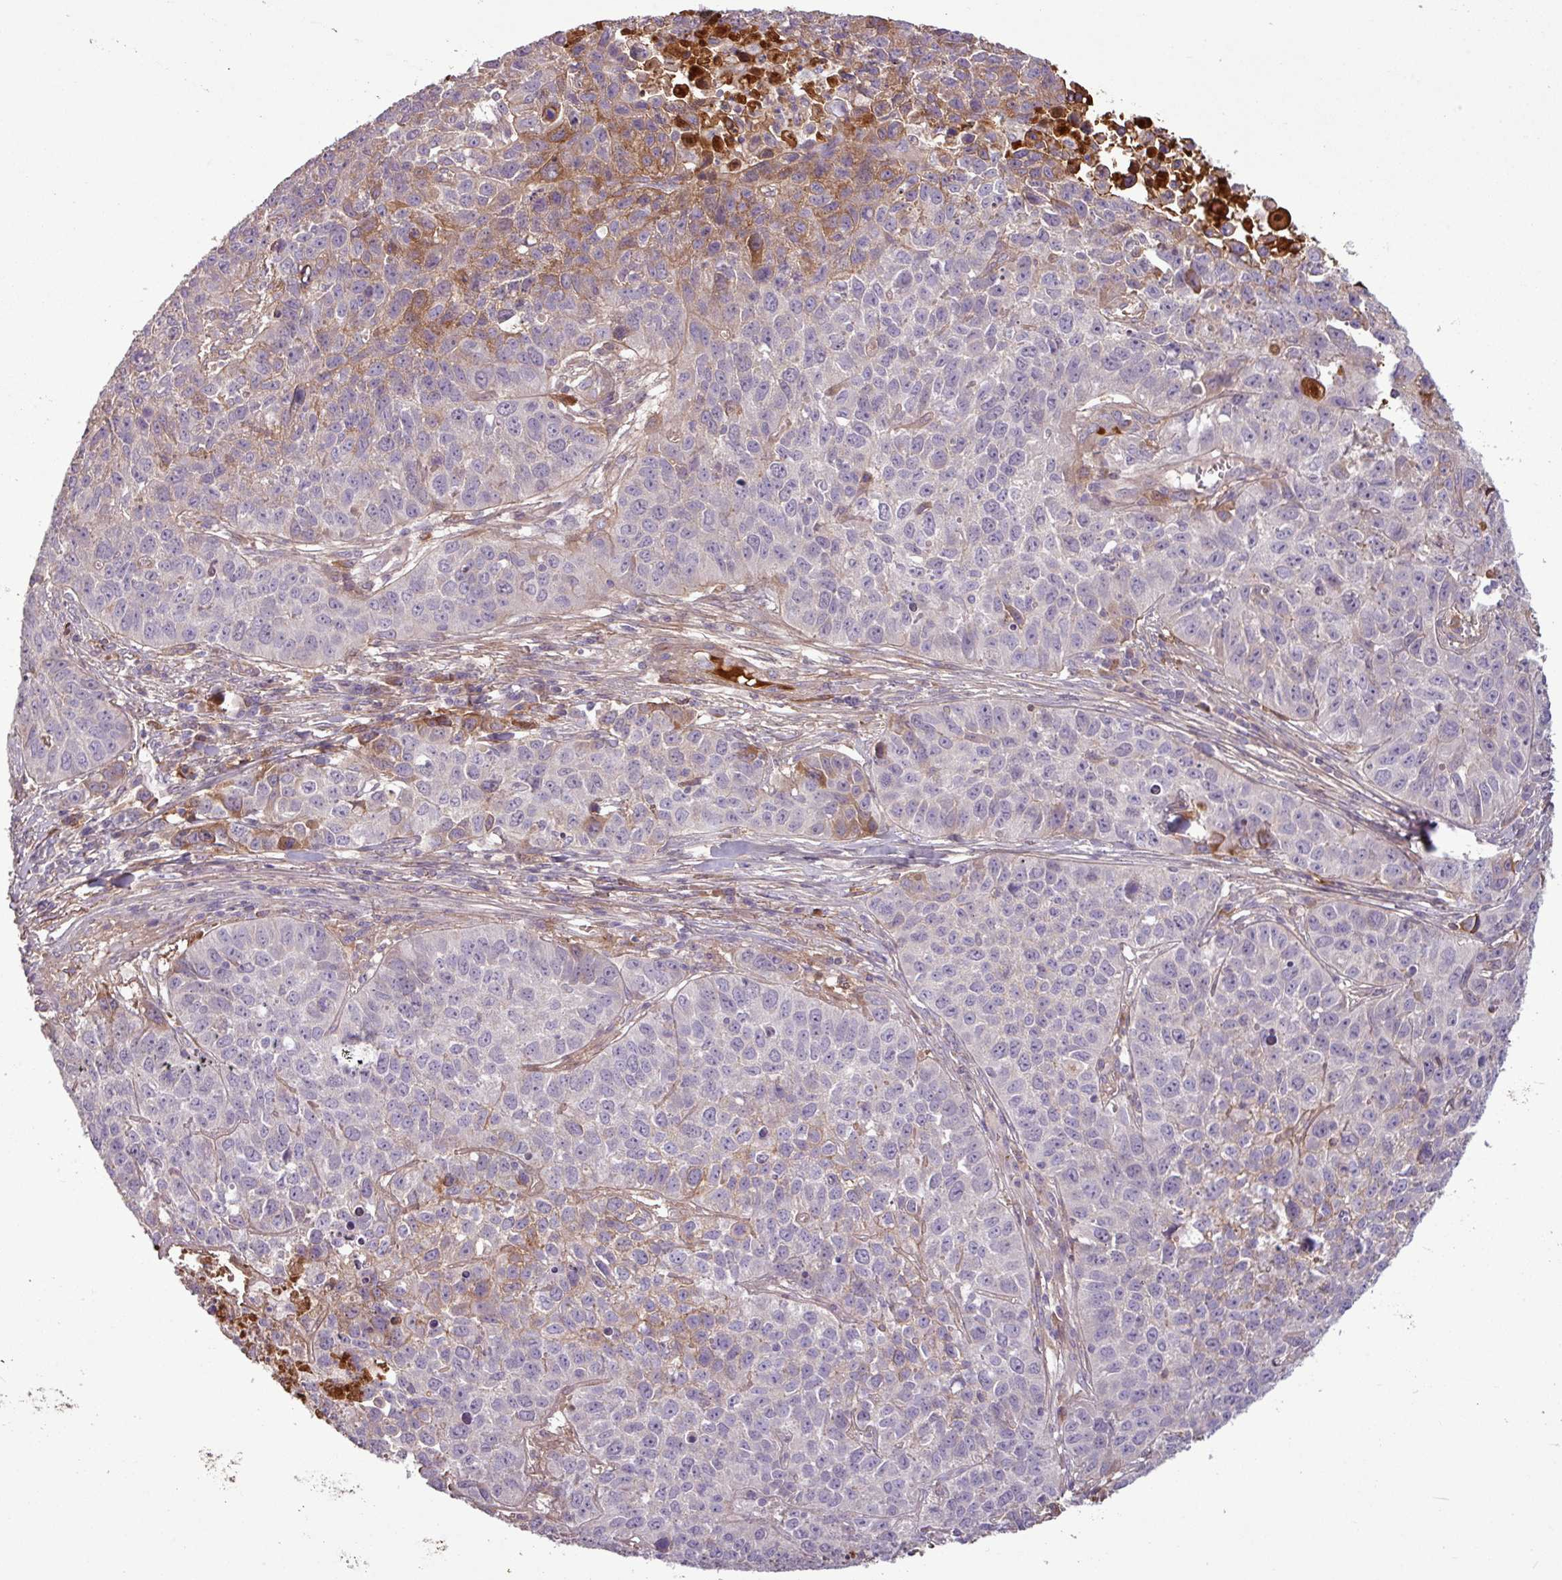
{"staining": {"intensity": "weak", "quantity": "<25%", "location": "cytoplasmic/membranous"}, "tissue": "lung cancer", "cell_type": "Tumor cells", "image_type": "cancer", "snomed": [{"axis": "morphology", "description": "Squamous cell carcinoma, NOS"}, {"axis": "topography", "description": "Lung"}], "caption": "Lung cancer (squamous cell carcinoma) was stained to show a protein in brown. There is no significant positivity in tumor cells.", "gene": "C4B", "patient": {"sex": "male", "age": 76}}